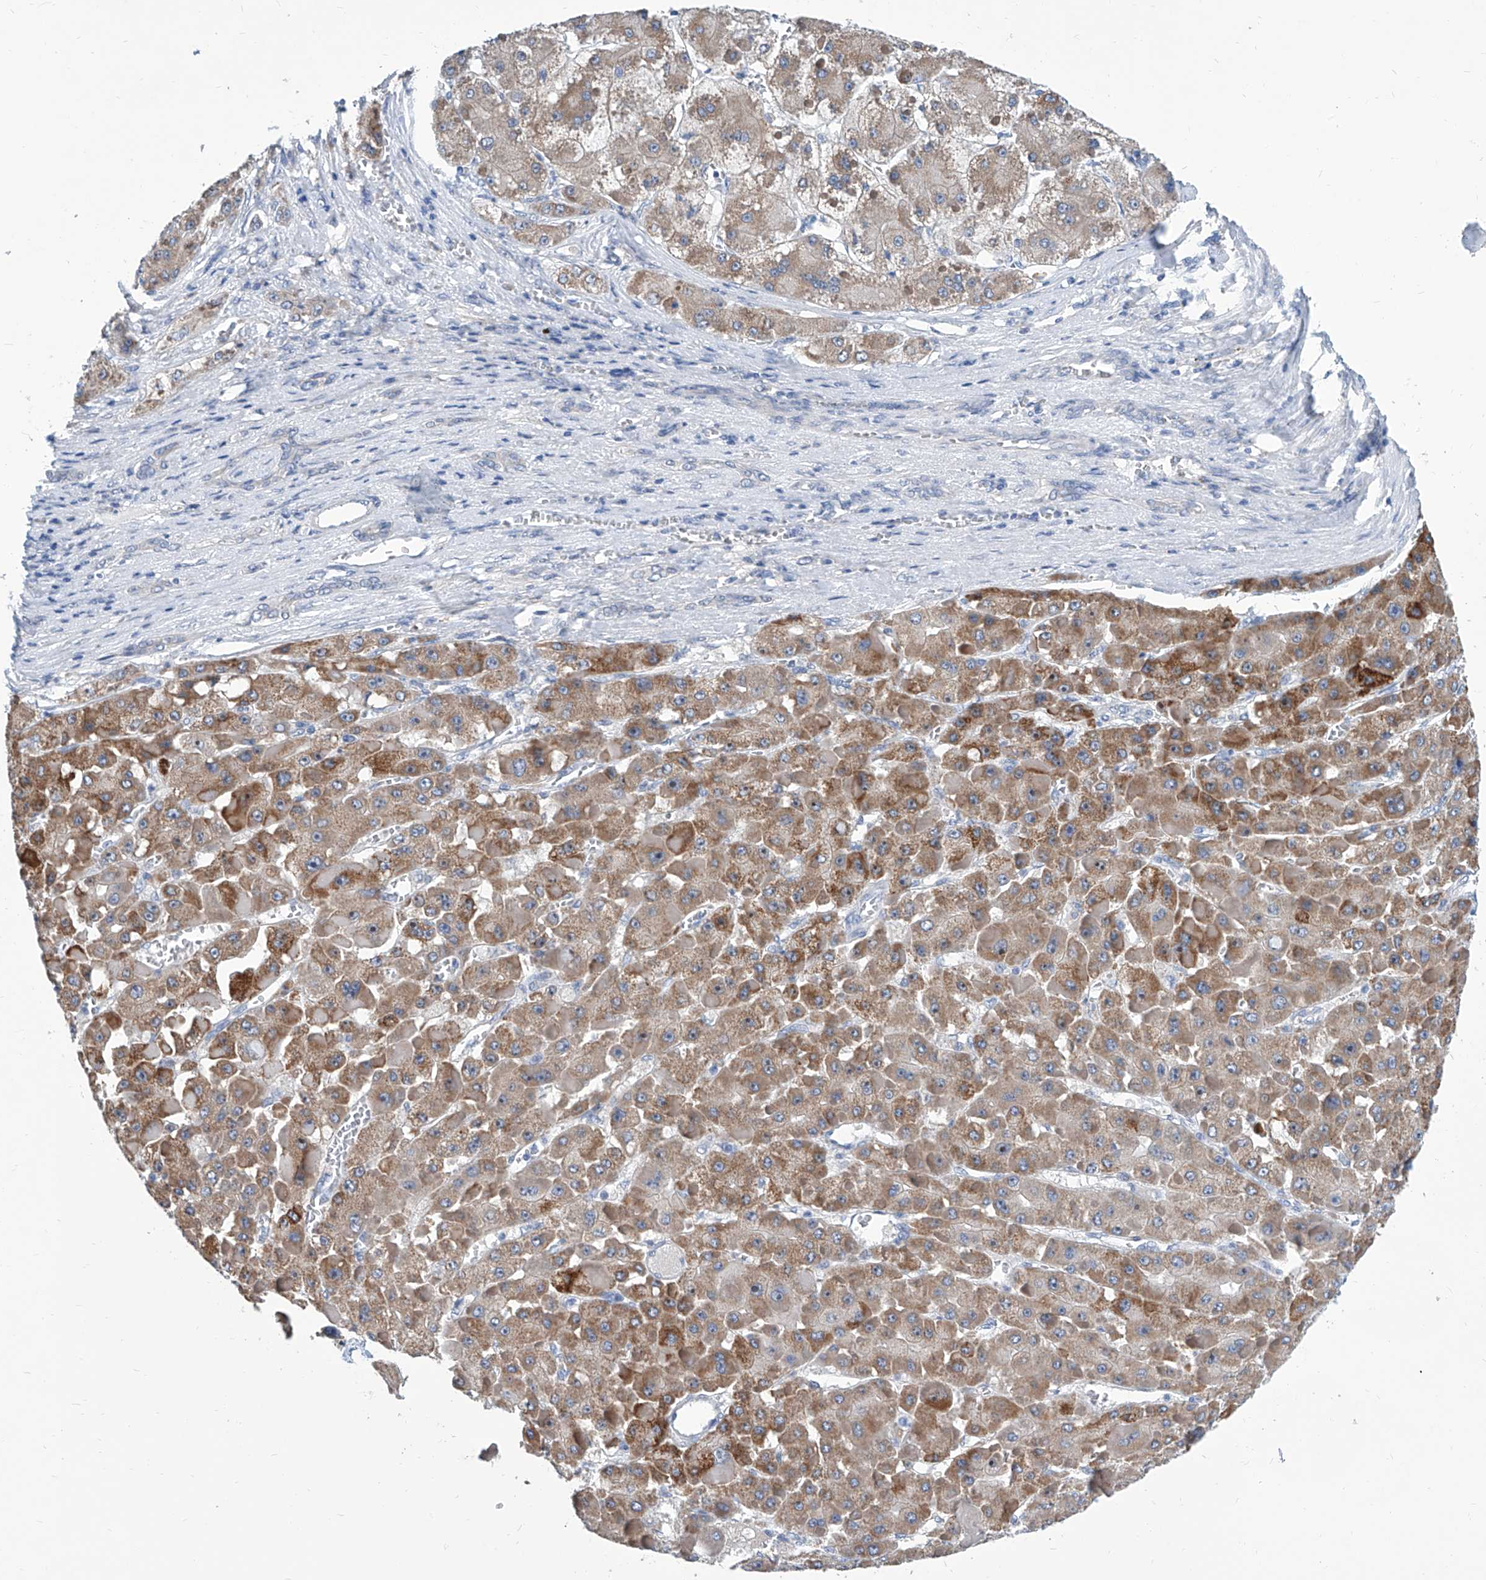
{"staining": {"intensity": "moderate", "quantity": "25%-75%", "location": "cytoplasmic/membranous"}, "tissue": "liver cancer", "cell_type": "Tumor cells", "image_type": "cancer", "snomed": [{"axis": "morphology", "description": "Carcinoma, Hepatocellular, NOS"}, {"axis": "topography", "description": "Liver"}], "caption": "DAB (3,3'-diaminobenzidine) immunohistochemical staining of human liver hepatocellular carcinoma shows moderate cytoplasmic/membranous protein staining in approximately 25%-75% of tumor cells.", "gene": "ZNF519", "patient": {"sex": "female", "age": 73}}